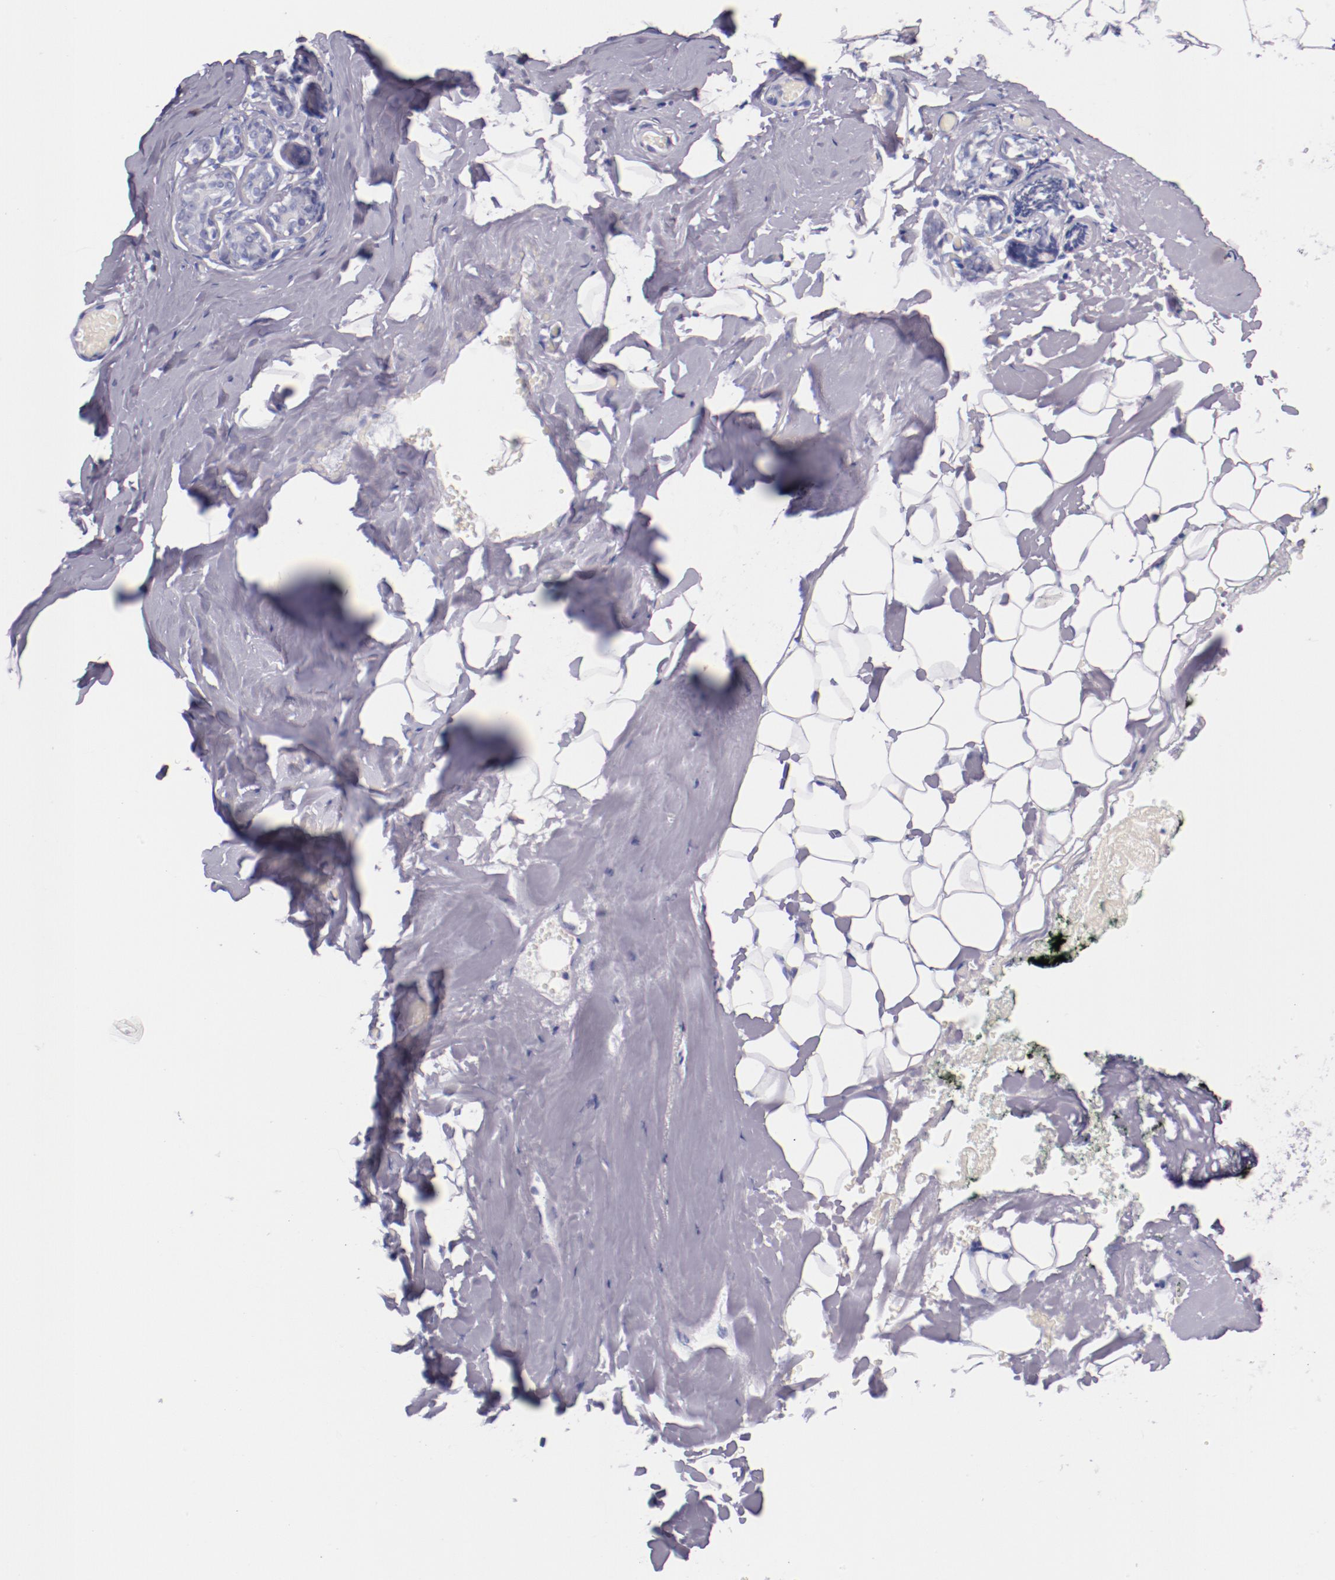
{"staining": {"intensity": "negative", "quantity": "none", "location": "none"}, "tissue": "breast", "cell_type": "Adipocytes", "image_type": "normal", "snomed": [{"axis": "morphology", "description": "Normal tissue, NOS"}, {"axis": "topography", "description": "Breast"}, {"axis": "topography", "description": "Soft tissue"}], "caption": "This histopathology image is of benign breast stained with immunohistochemistry to label a protein in brown with the nuclei are counter-stained blue. There is no positivity in adipocytes. (Brightfield microscopy of DAB immunohistochemistry at high magnification).", "gene": "IRF4", "patient": {"sex": "female", "age": 75}}